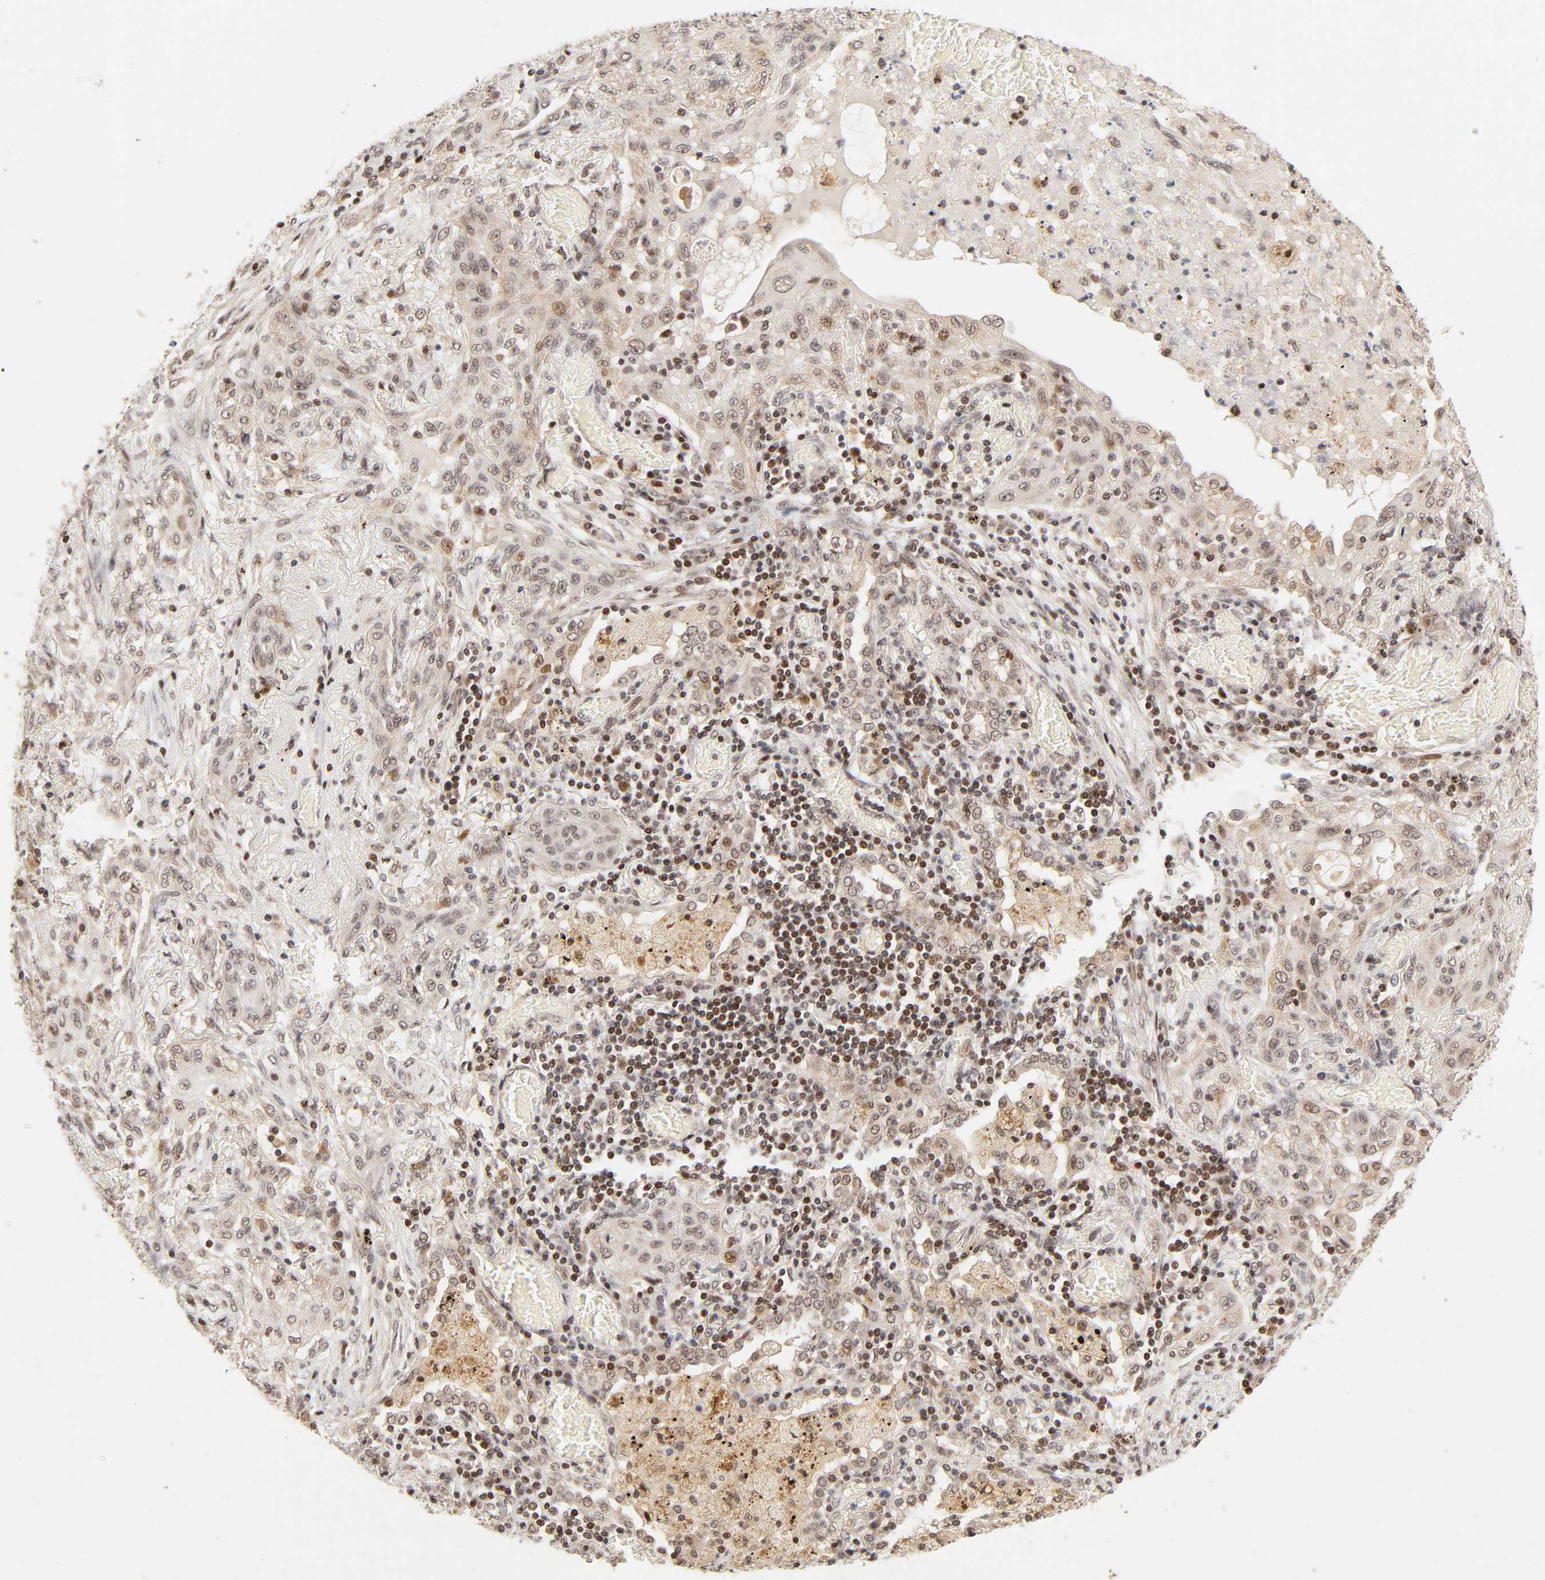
{"staining": {"intensity": "weak", "quantity": "25%-75%", "location": "cytoplasmic/membranous,nuclear"}, "tissue": "lung cancer", "cell_type": "Tumor cells", "image_type": "cancer", "snomed": [{"axis": "morphology", "description": "Squamous cell carcinoma, NOS"}, {"axis": "topography", "description": "Lung"}], "caption": "Squamous cell carcinoma (lung) stained with IHC reveals weak cytoplasmic/membranous and nuclear positivity in about 25%-75% of tumor cells.", "gene": "TAF10", "patient": {"sex": "female", "age": 47}}